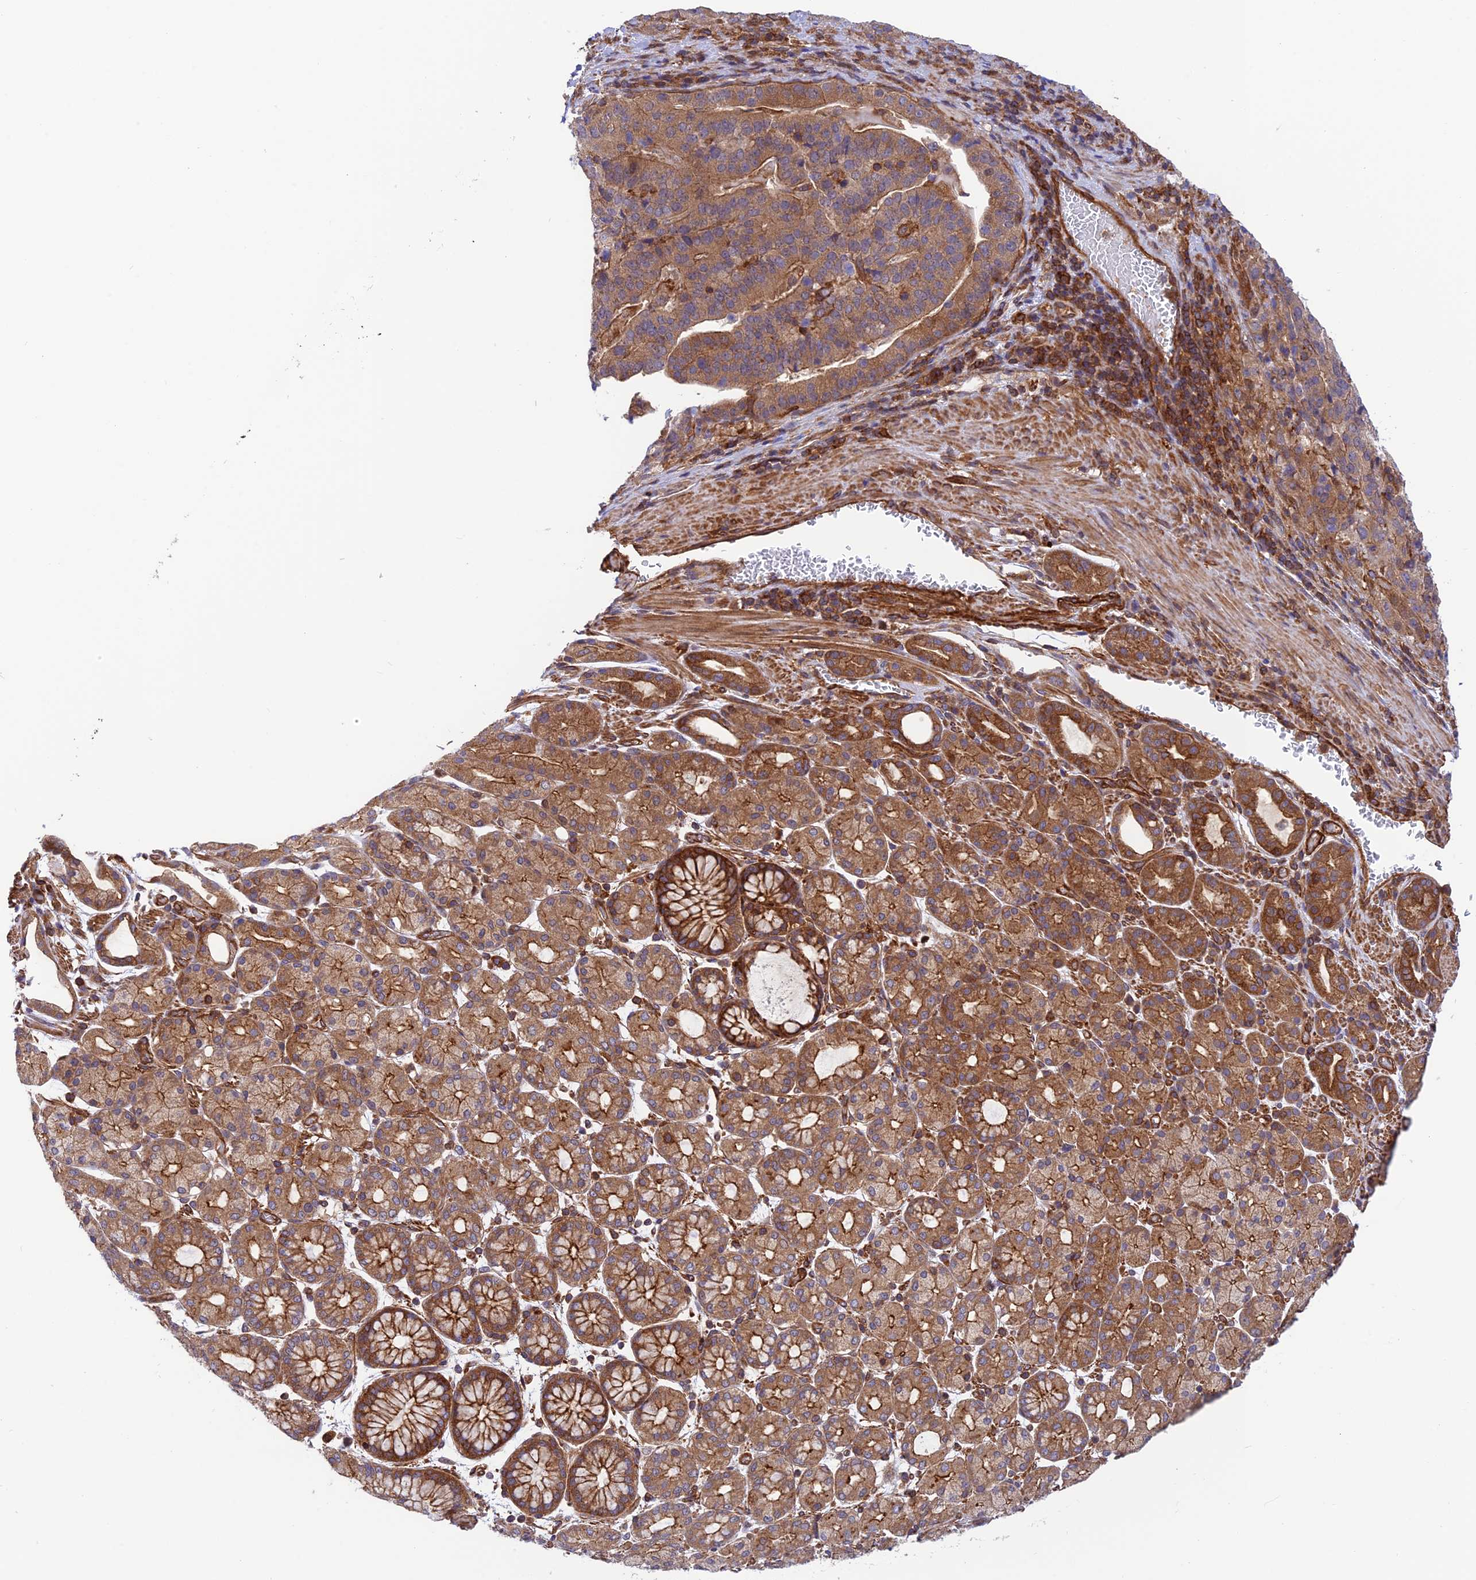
{"staining": {"intensity": "moderate", "quantity": ">75%", "location": "cytoplasmic/membranous"}, "tissue": "stomach cancer", "cell_type": "Tumor cells", "image_type": "cancer", "snomed": [{"axis": "morphology", "description": "Adenocarcinoma, NOS"}, {"axis": "topography", "description": "Stomach"}], "caption": "Immunohistochemical staining of stomach cancer (adenocarcinoma) shows medium levels of moderate cytoplasmic/membranous expression in approximately >75% of tumor cells. Nuclei are stained in blue.", "gene": "EVI5L", "patient": {"sex": "male", "age": 48}}